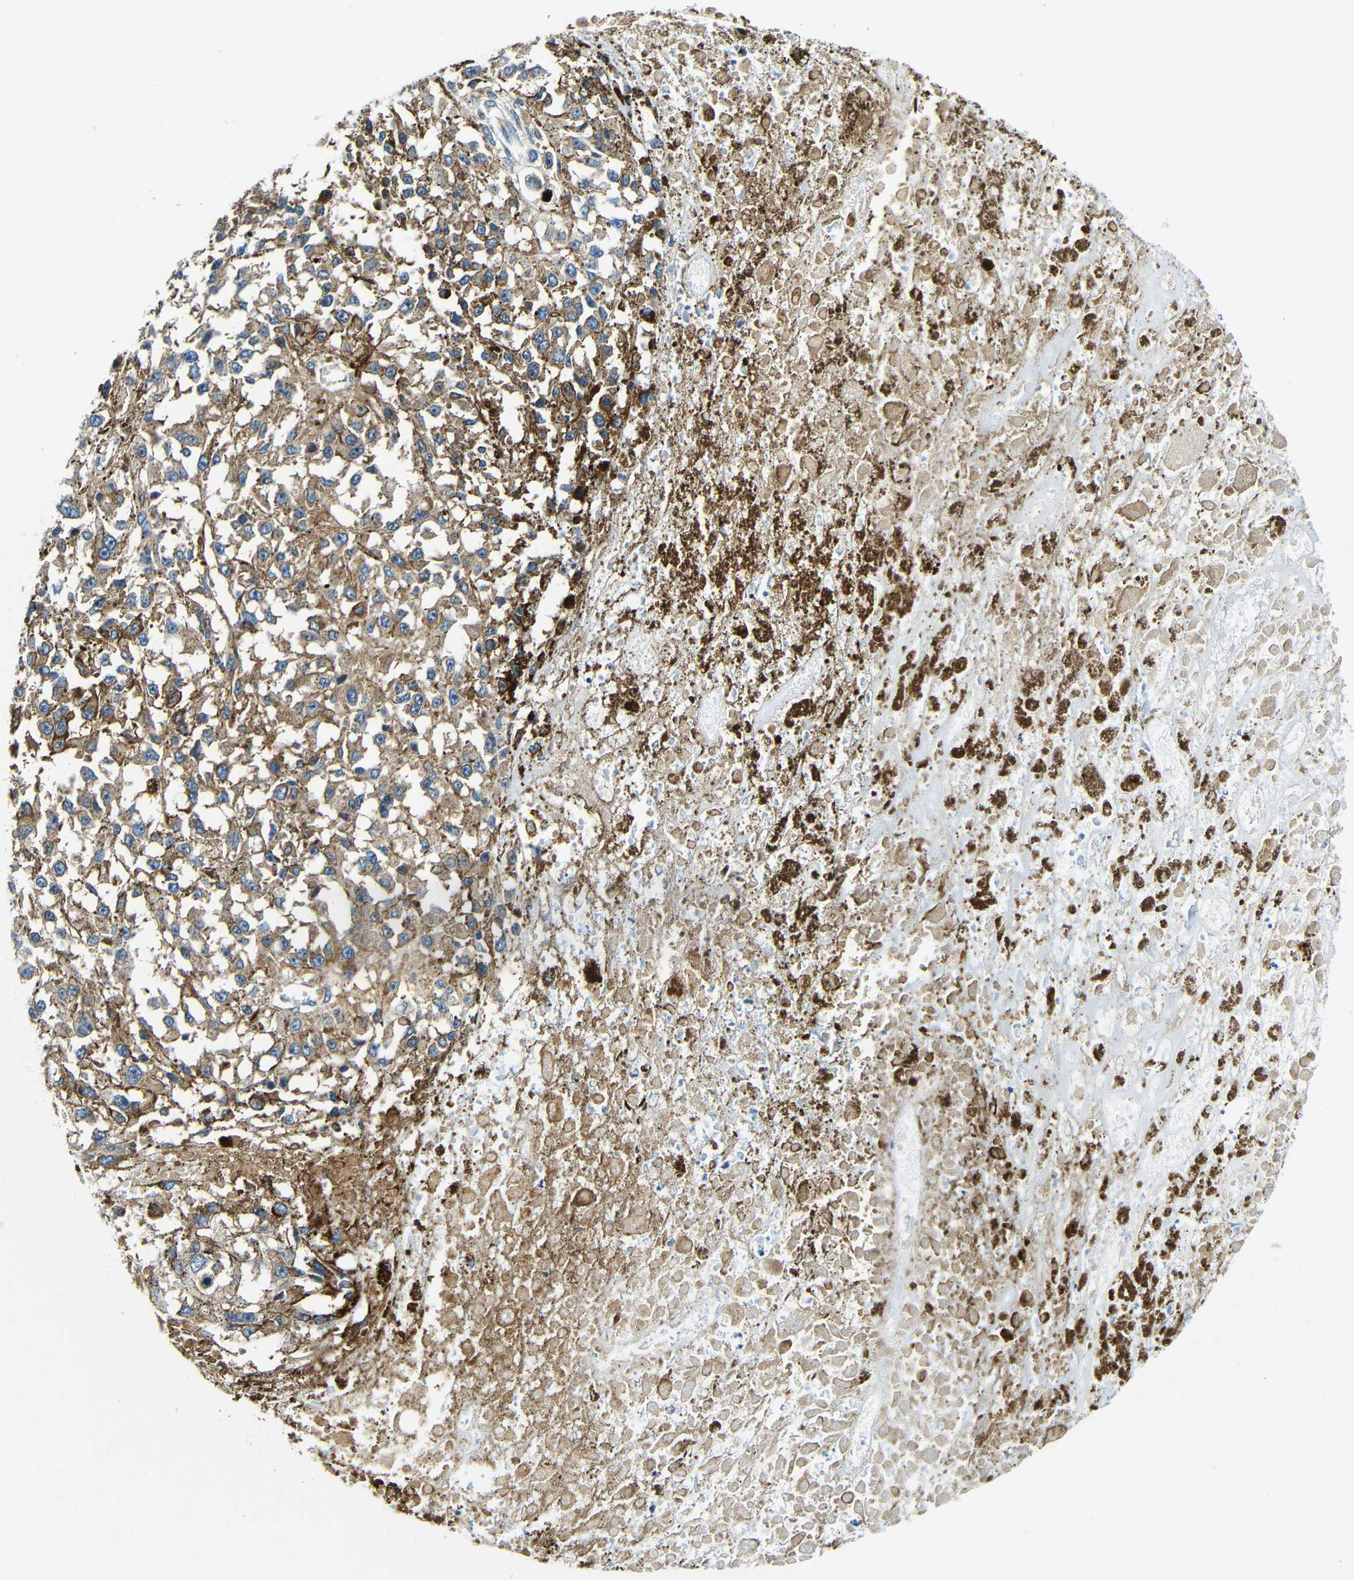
{"staining": {"intensity": "moderate", "quantity": ">75%", "location": "cytoplasmic/membranous"}, "tissue": "melanoma", "cell_type": "Tumor cells", "image_type": "cancer", "snomed": [{"axis": "morphology", "description": "Malignant melanoma, Metastatic site"}, {"axis": "topography", "description": "Lymph node"}], "caption": "Brown immunohistochemical staining in human malignant melanoma (metastatic site) reveals moderate cytoplasmic/membranous positivity in about >75% of tumor cells. (brown staining indicates protein expression, while blue staining denotes nuclei).", "gene": "USO1", "patient": {"sex": "male", "age": 59}}